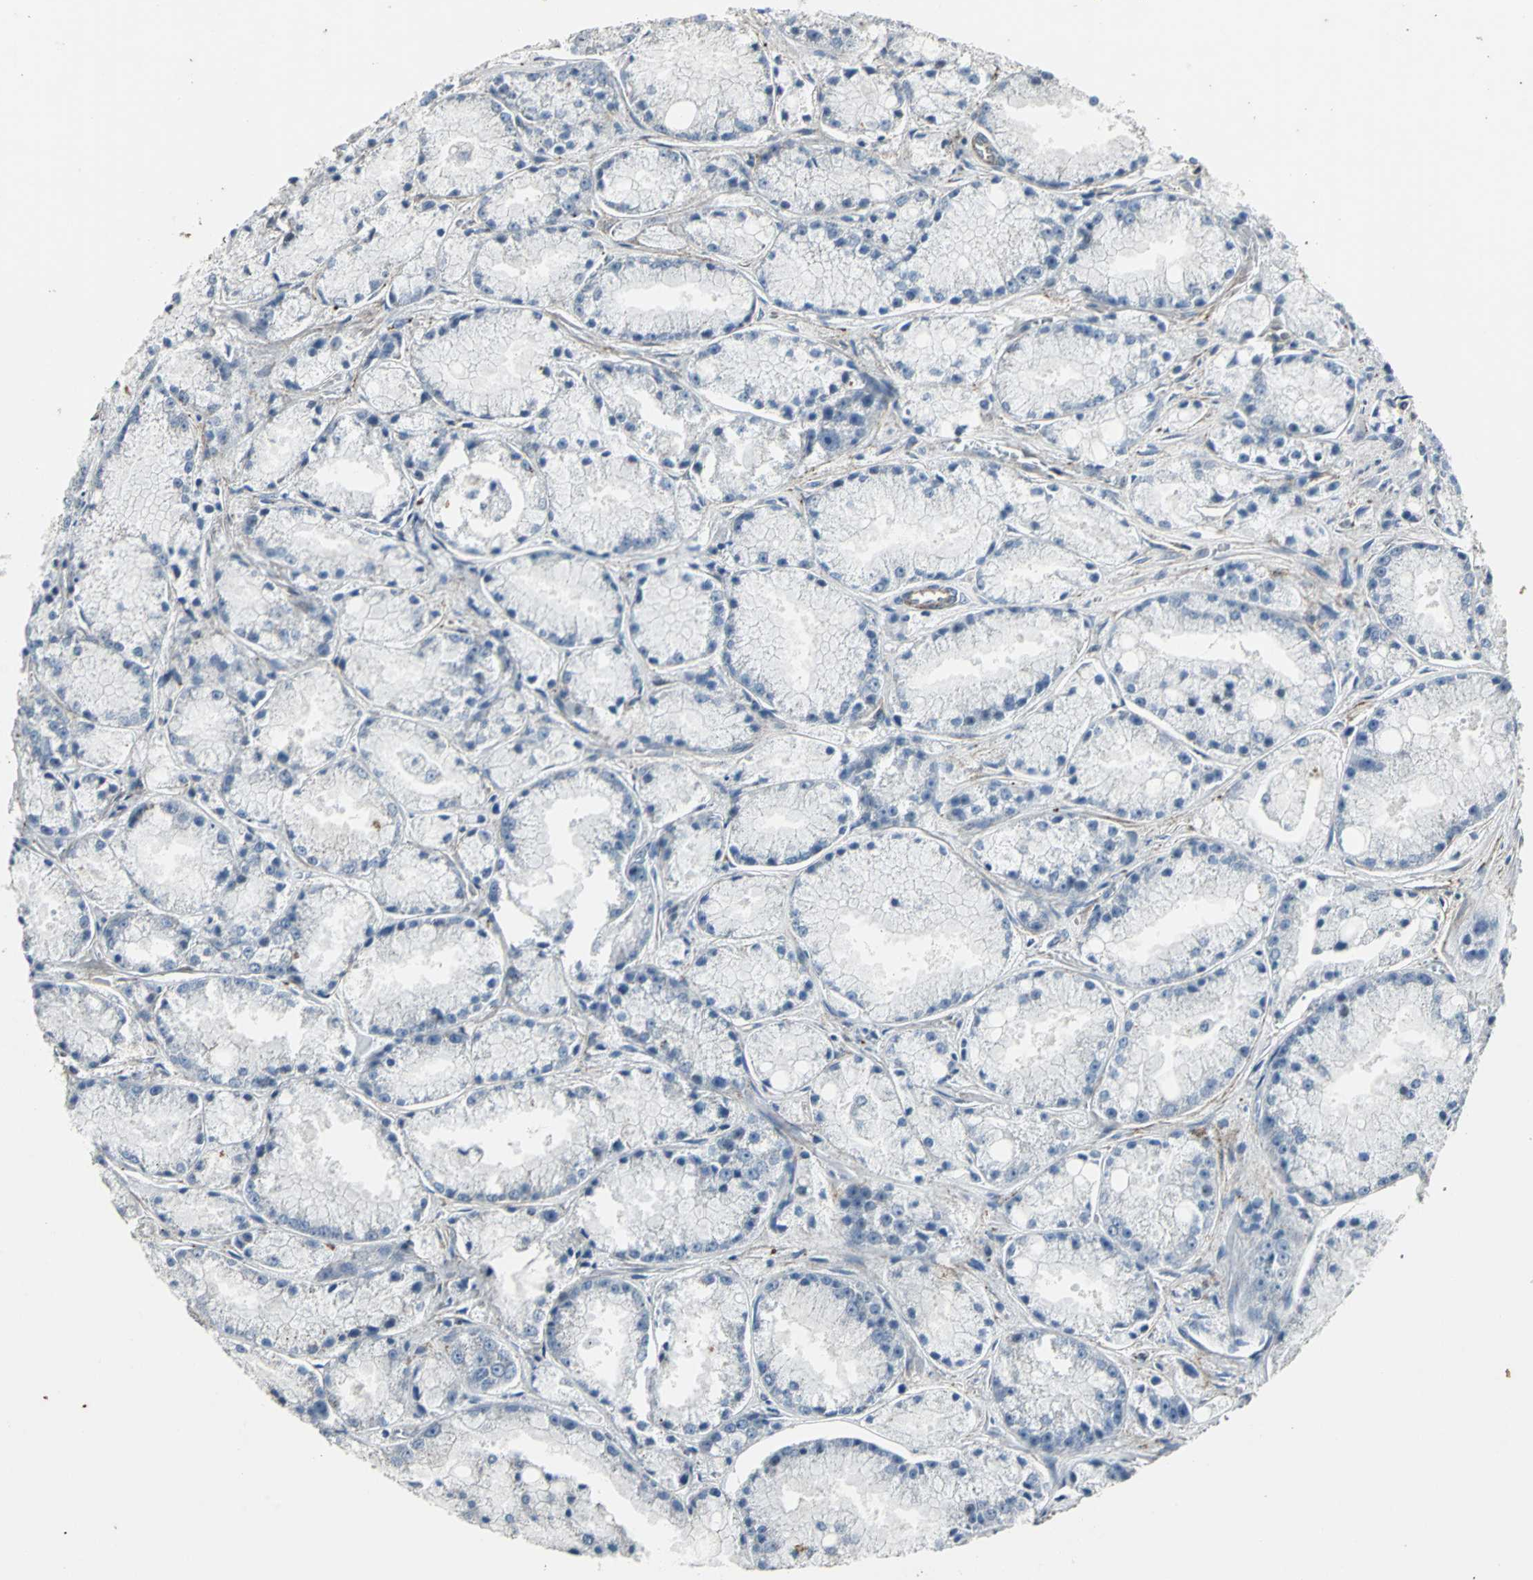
{"staining": {"intensity": "negative", "quantity": "none", "location": "none"}, "tissue": "prostate cancer", "cell_type": "Tumor cells", "image_type": "cancer", "snomed": [{"axis": "morphology", "description": "Adenocarcinoma, Low grade"}, {"axis": "topography", "description": "Prostate"}], "caption": "Micrograph shows no significant protein staining in tumor cells of prostate cancer.", "gene": "DNAJB4", "patient": {"sex": "male", "age": 64}}